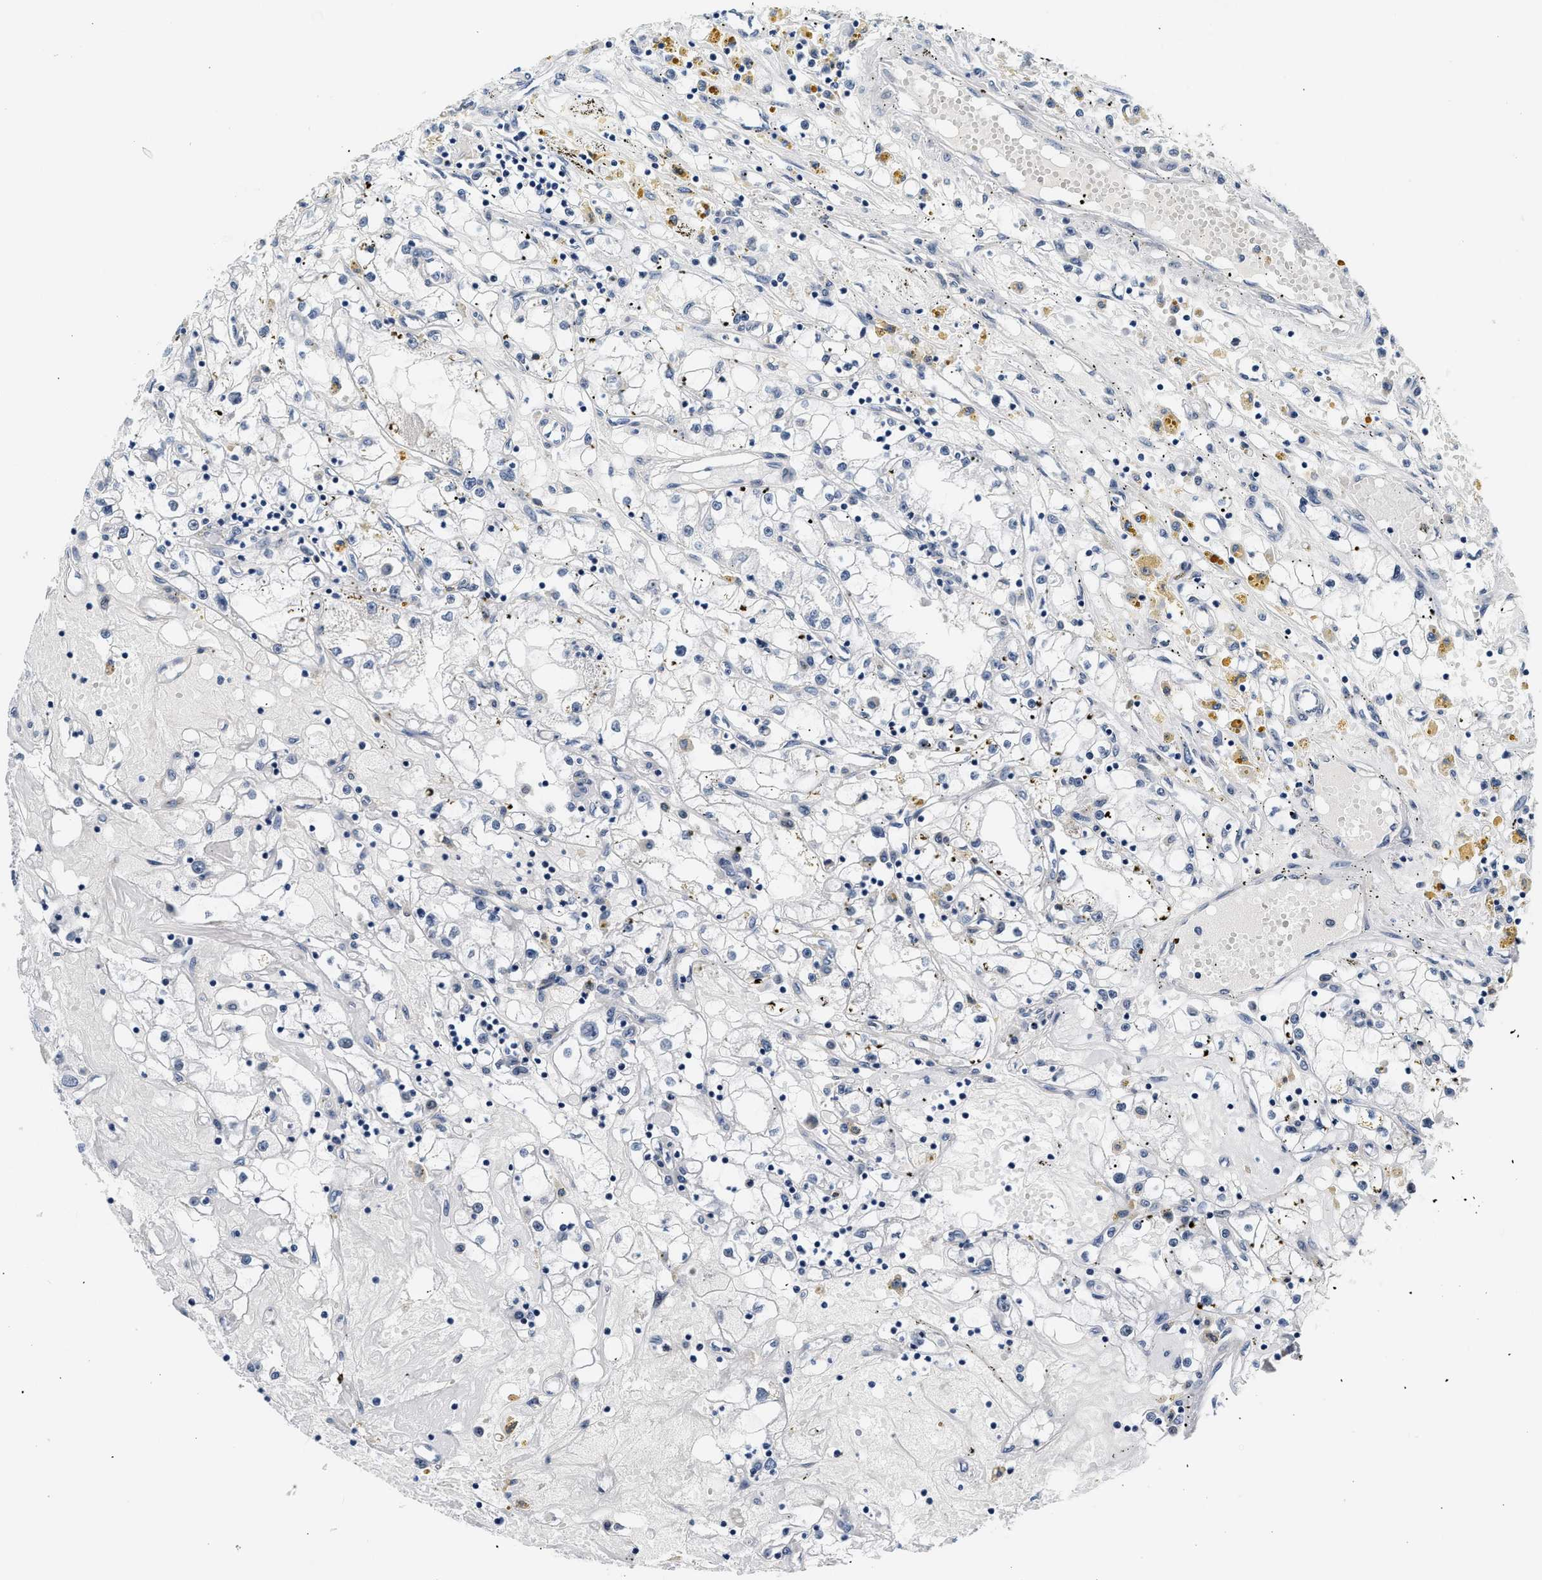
{"staining": {"intensity": "negative", "quantity": "none", "location": "none"}, "tissue": "renal cancer", "cell_type": "Tumor cells", "image_type": "cancer", "snomed": [{"axis": "morphology", "description": "Adenocarcinoma, NOS"}, {"axis": "topography", "description": "Kidney"}], "caption": "Immunohistochemistry (IHC) image of renal cancer (adenocarcinoma) stained for a protein (brown), which demonstrates no staining in tumor cells.", "gene": "SMAD4", "patient": {"sex": "male", "age": 56}}